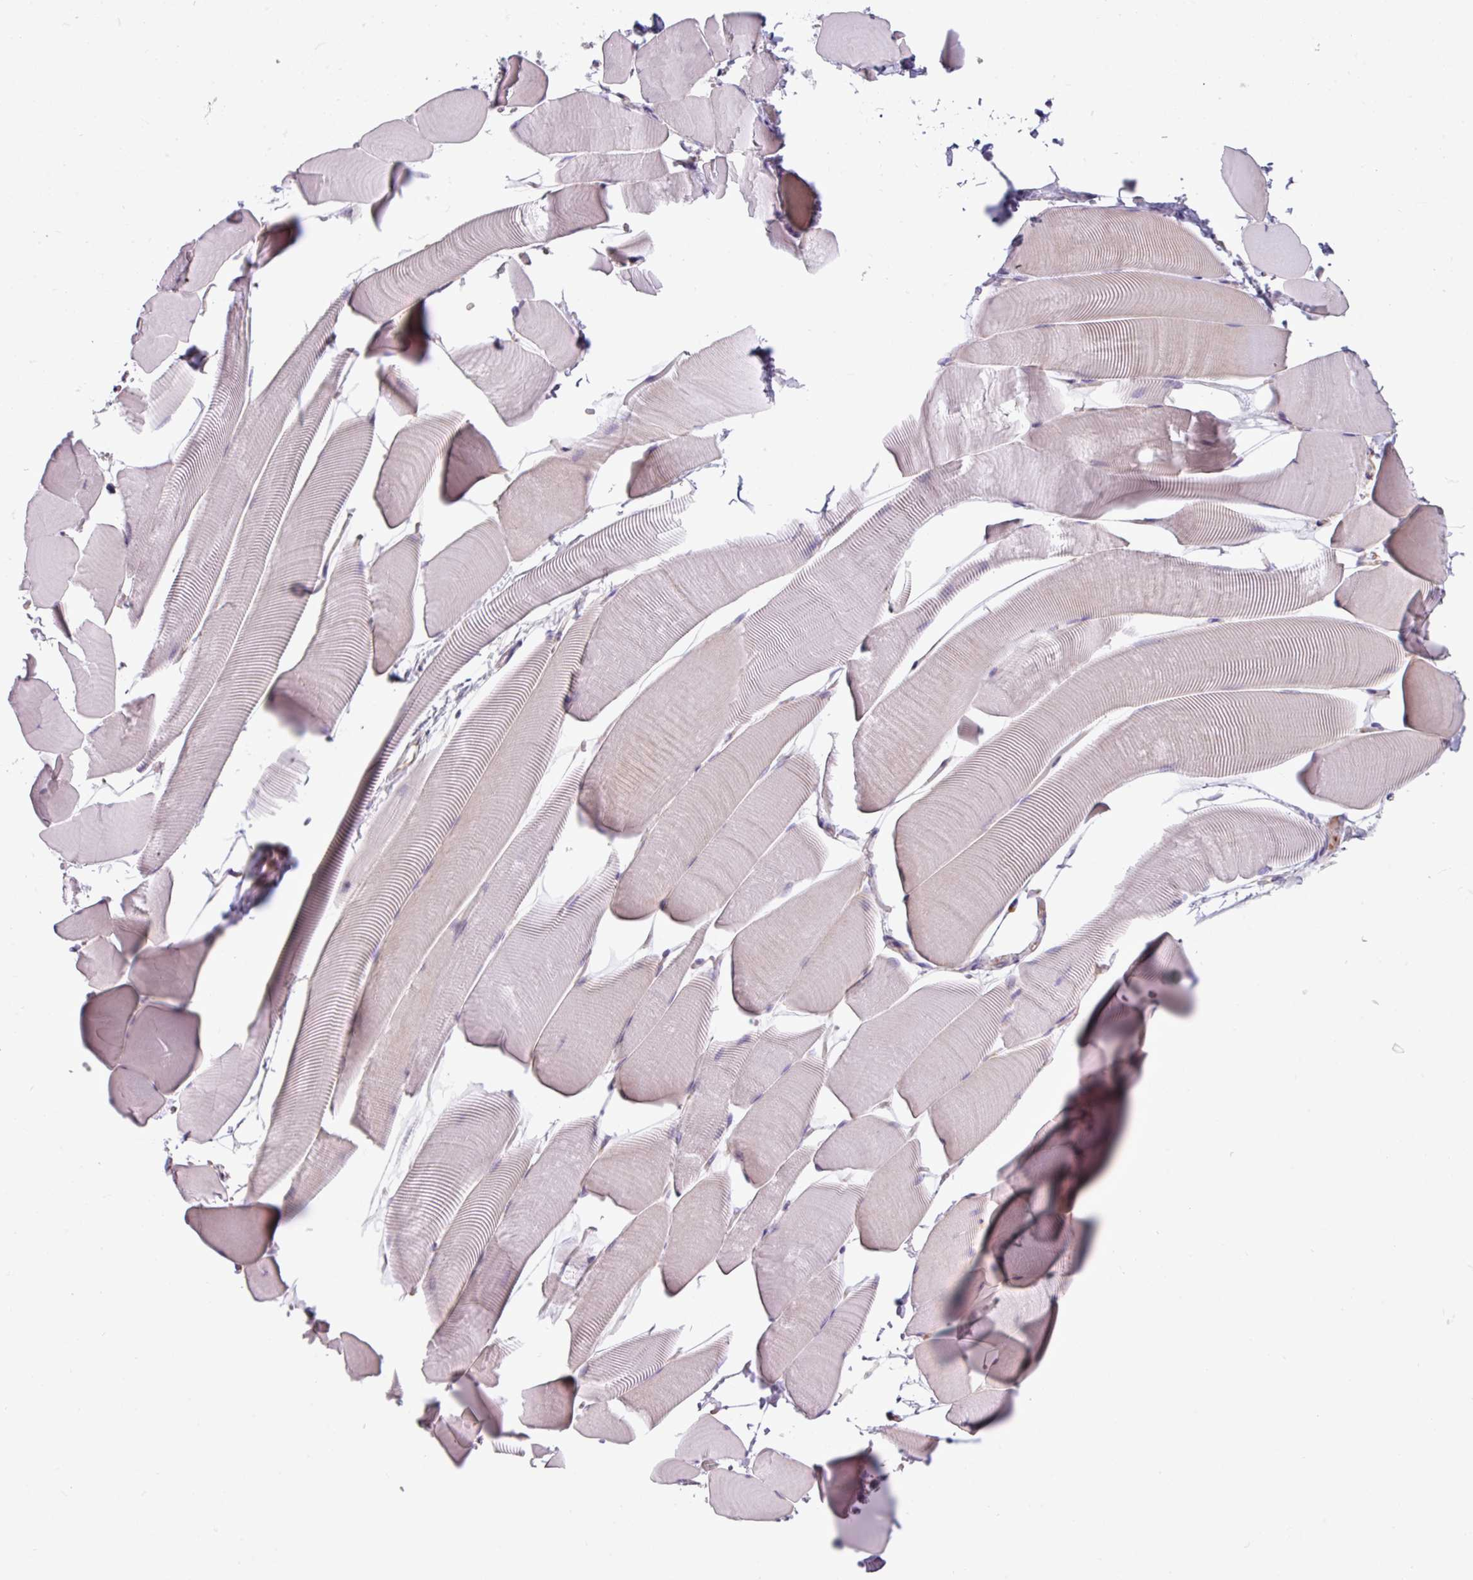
{"staining": {"intensity": "weak", "quantity": "<25%", "location": "cytoplasmic/membranous"}, "tissue": "skeletal muscle", "cell_type": "Myocytes", "image_type": "normal", "snomed": [{"axis": "morphology", "description": "Normal tissue, NOS"}, {"axis": "topography", "description": "Skeletal muscle"}], "caption": "High magnification brightfield microscopy of benign skeletal muscle stained with DAB (3,3'-diaminobenzidine) (brown) and counterstained with hematoxylin (blue): myocytes show no significant expression.", "gene": "BUD23", "patient": {"sex": "male", "age": 25}}